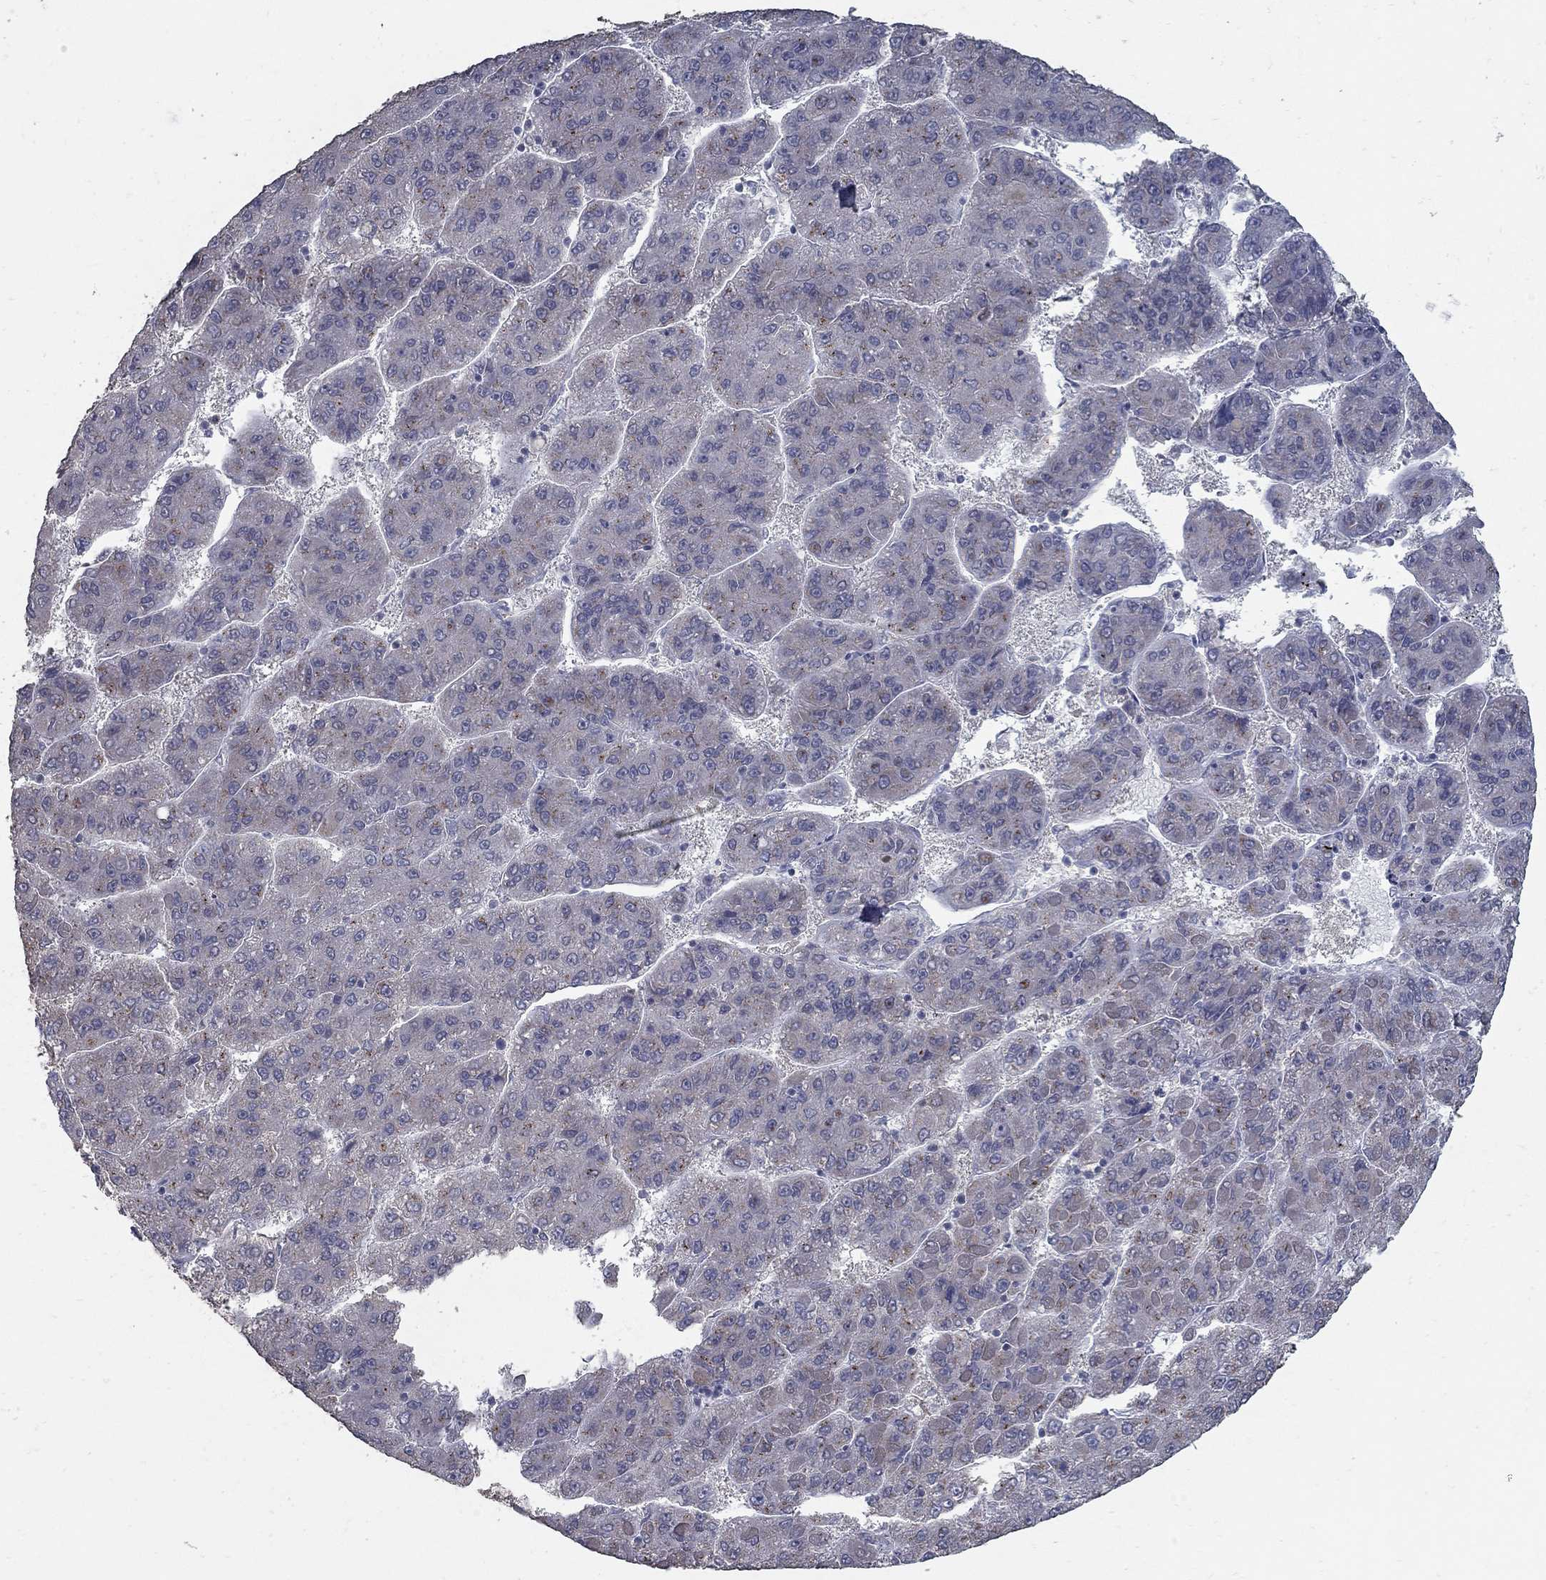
{"staining": {"intensity": "negative", "quantity": "none", "location": "none"}, "tissue": "liver cancer", "cell_type": "Tumor cells", "image_type": "cancer", "snomed": [{"axis": "morphology", "description": "Carcinoma, Hepatocellular, NOS"}, {"axis": "topography", "description": "Liver"}], "caption": "High power microscopy photomicrograph of an IHC histopathology image of hepatocellular carcinoma (liver), revealing no significant positivity in tumor cells.", "gene": "KIAA0319L", "patient": {"sex": "female", "age": 82}}